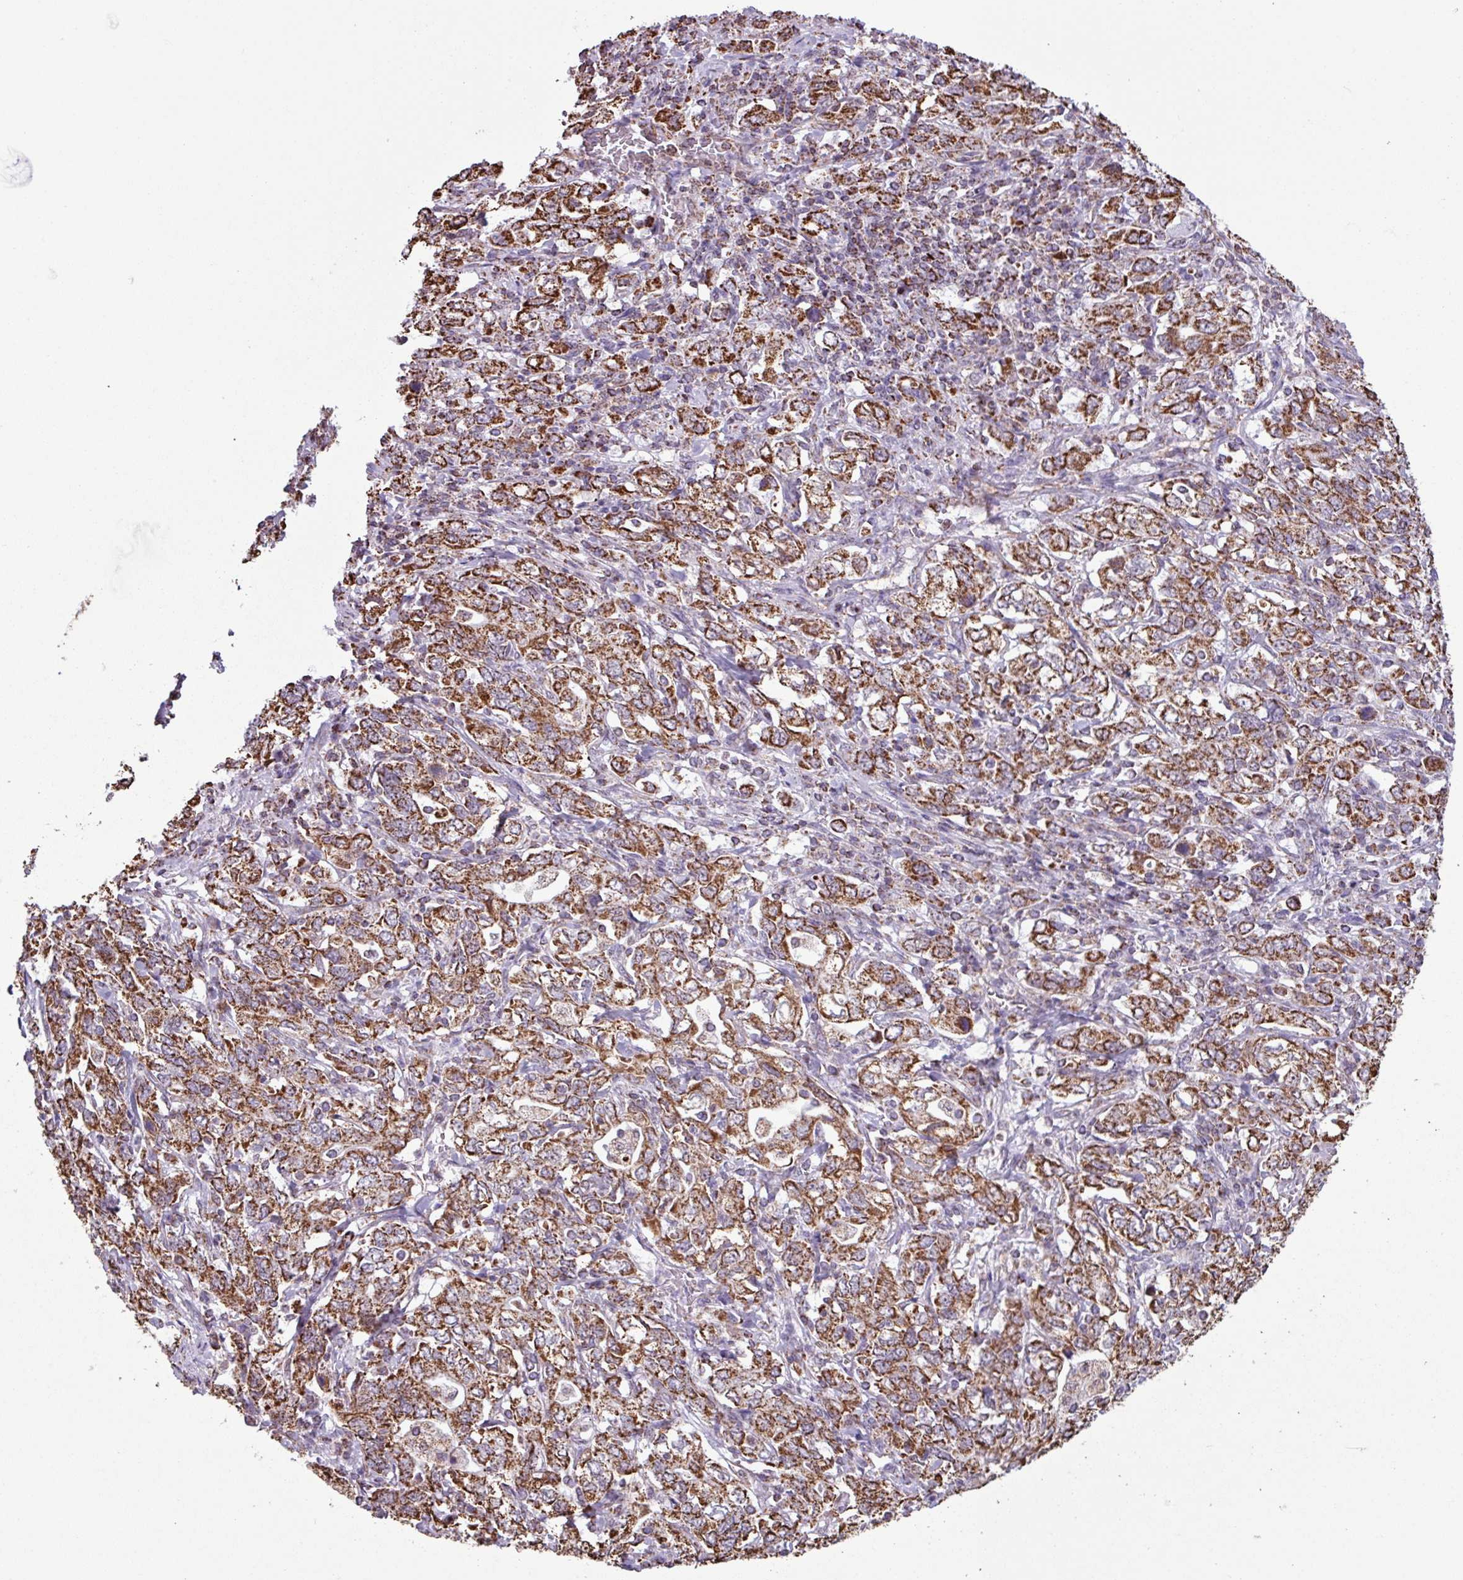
{"staining": {"intensity": "strong", "quantity": ">75%", "location": "cytoplasmic/membranous"}, "tissue": "stomach cancer", "cell_type": "Tumor cells", "image_type": "cancer", "snomed": [{"axis": "morphology", "description": "Adenocarcinoma, NOS"}, {"axis": "topography", "description": "Stomach, upper"}, {"axis": "topography", "description": "Stomach"}], "caption": "Immunohistochemical staining of stomach cancer reveals high levels of strong cytoplasmic/membranous protein staining in about >75% of tumor cells.", "gene": "ALG8", "patient": {"sex": "male", "age": 62}}